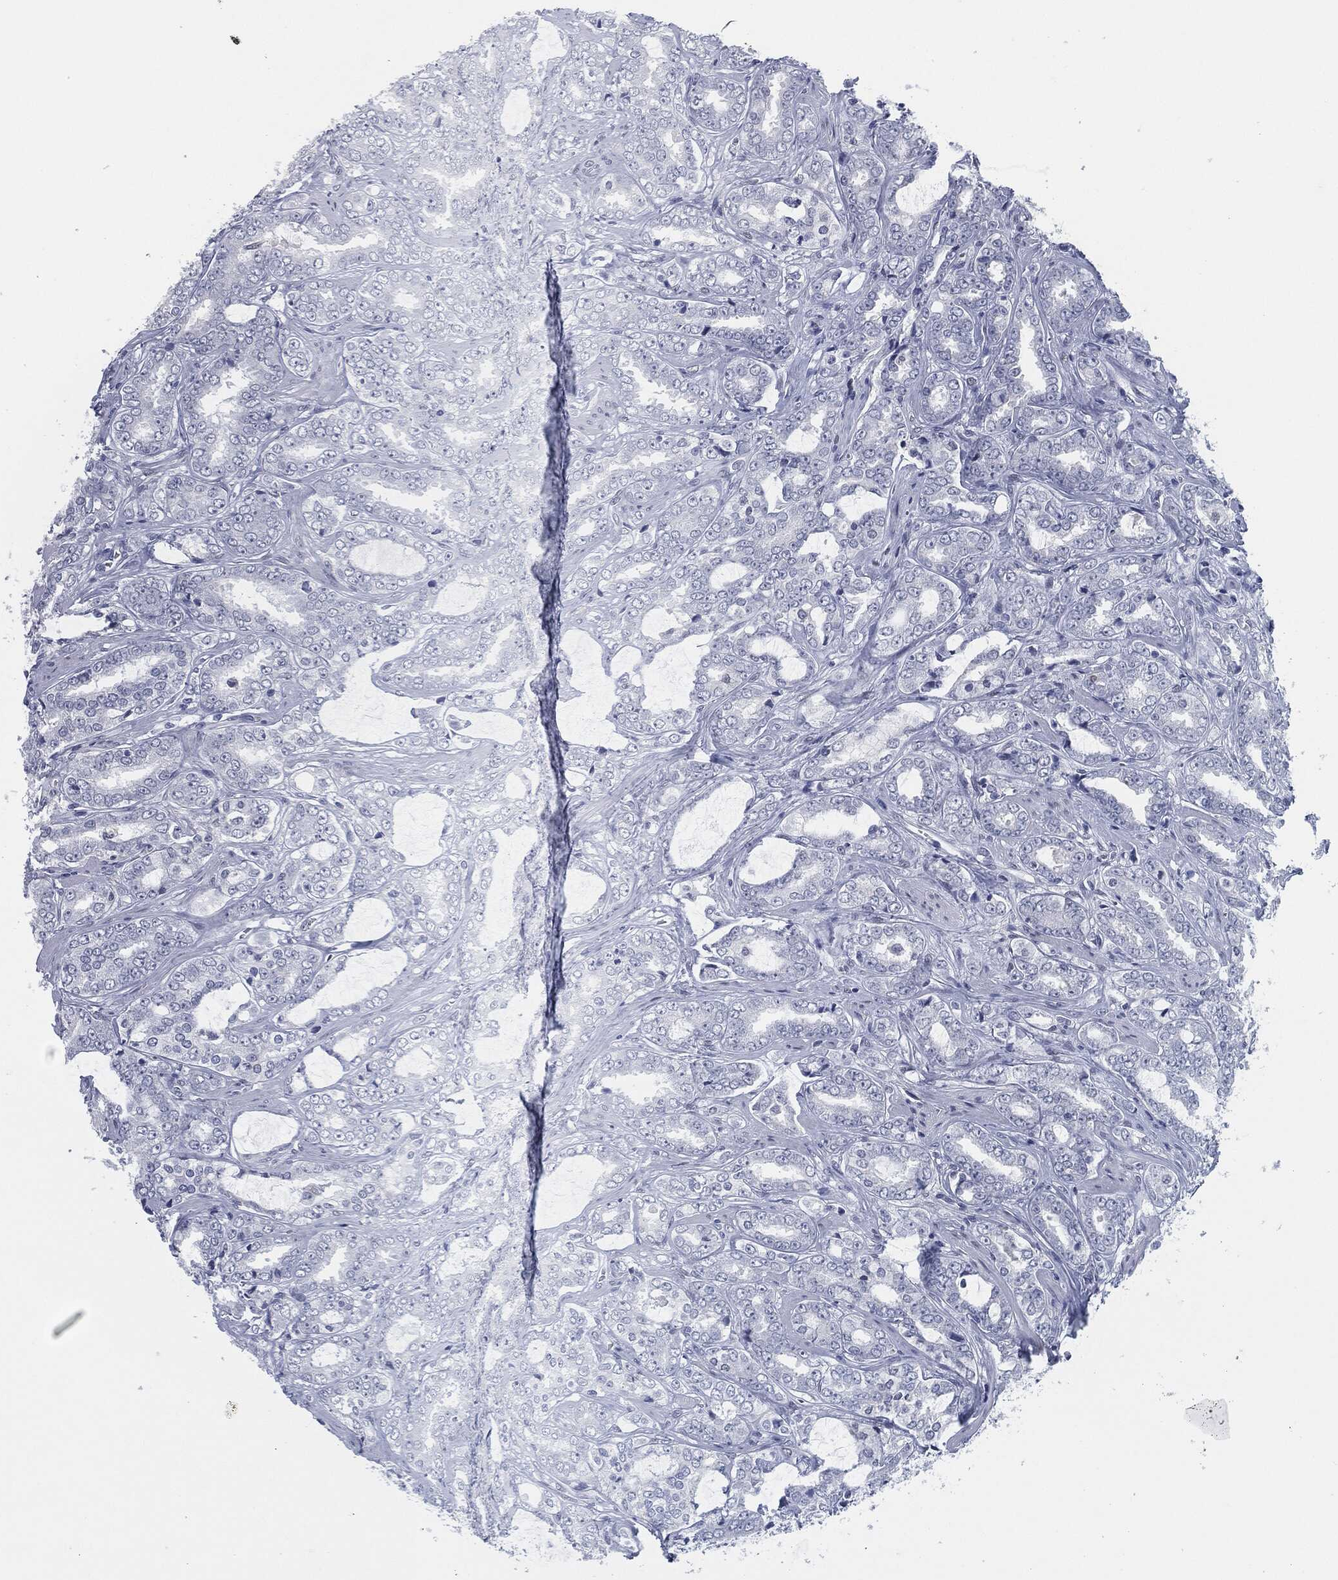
{"staining": {"intensity": "negative", "quantity": "none", "location": "none"}, "tissue": "prostate cancer", "cell_type": "Tumor cells", "image_type": "cancer", "snomed": [{"axis": "morphology", "description": "Adenocarcinoma, Medium grade"}, {"axis": "topography", "description": "Prostate"}], "caption": "High power microscopy photomicrograph of an IHC histopathology image of adenocarcinoma (medium-grade) (prostate), revealing no significant positivity in tumor cells. Brightfield microscopy of immunohistochemistry stained with DAB (3,3'-diaminobenzidine) (brown) and hematoxylin (blue), captured at high magnification.", "gene": "PROM1", "patient": {"sex": "male", "age": 71}}